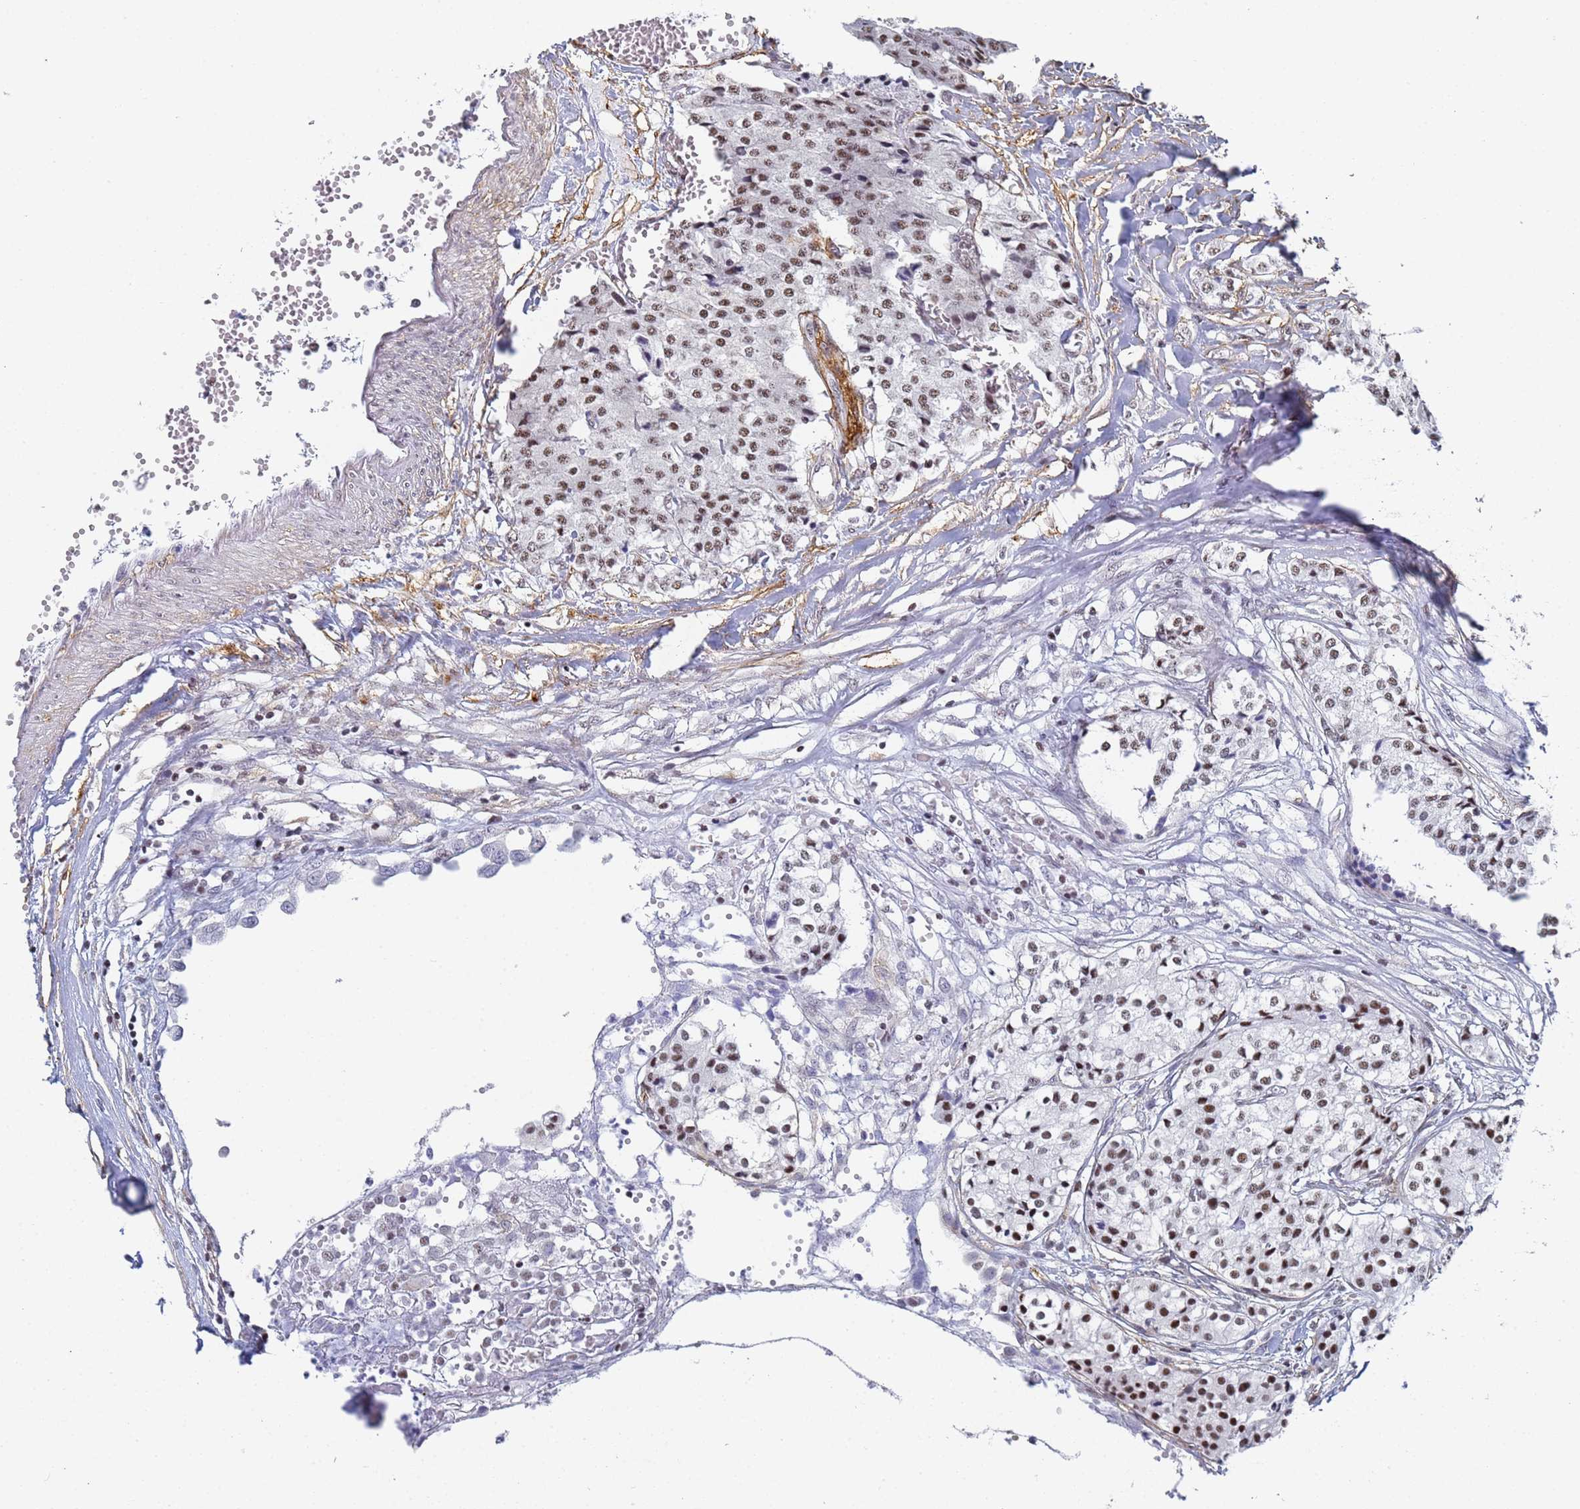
{"staining": {"intensity": "moderate", "quantity": ">75%", "location": "nuclear"}, "tissue": "carcinoid", "cell_type": "Tumor cells", "image_type": "cancer", "snomed": [{"axis": "morphology", "description": "Carcinoid, malignant, NOS"}, {"axis": "topography", "description": "Colon"}], "caption": "Tumor cells demonstrate moderate nuclear positivity in approximately >75% of cells in malignant carcinoid. Using DAB (brown) and hematoxylin (blue) stains, captured at high magnification using brightfield microscopy.", "gene": "PRRT4", "patient": {"sex": "female", "age": 52}}